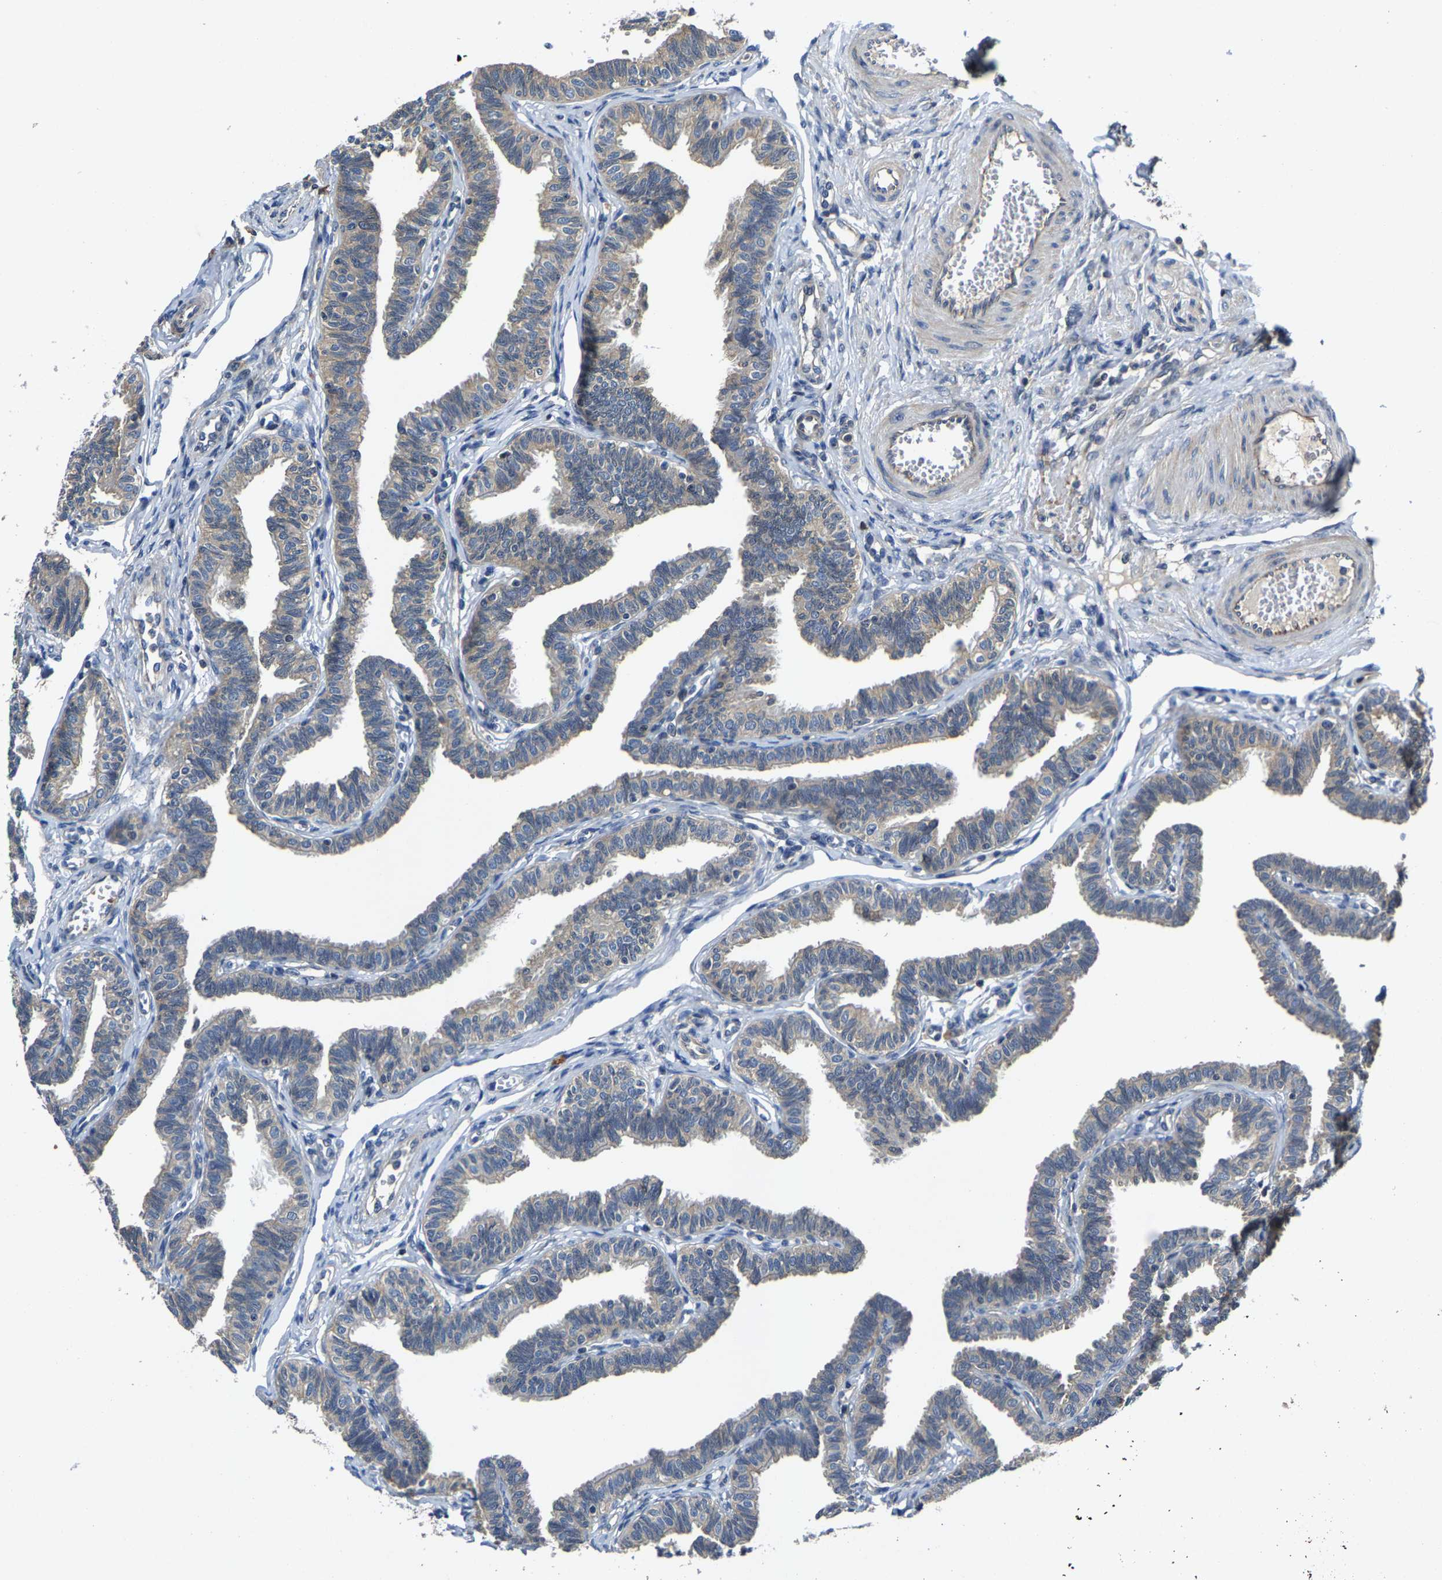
{"staining": {"intensity": "negative", "quantity": "none", "location": "none"}, "tissue": "fallopian tube", "cell_type": "Glandular cells", "image_type": "normal", "snomed": [{"axis": "morphology", "description": "Normal tissue, NOS"}, {"axis": "topography", "description": "Fallopian tube"}, {"axis": "topography", "description": "Ovary"}], "caption": "The micrograph demonstrates no staining of glandular cells in benign fallopian tube. Brightfield microscopy of immunohistochemistry stained with DAB (brown) and hematoxylin (blue), captured at high magnification.", "gene": "AGBL3", "patient": {"sex": "female", "age": 23}}